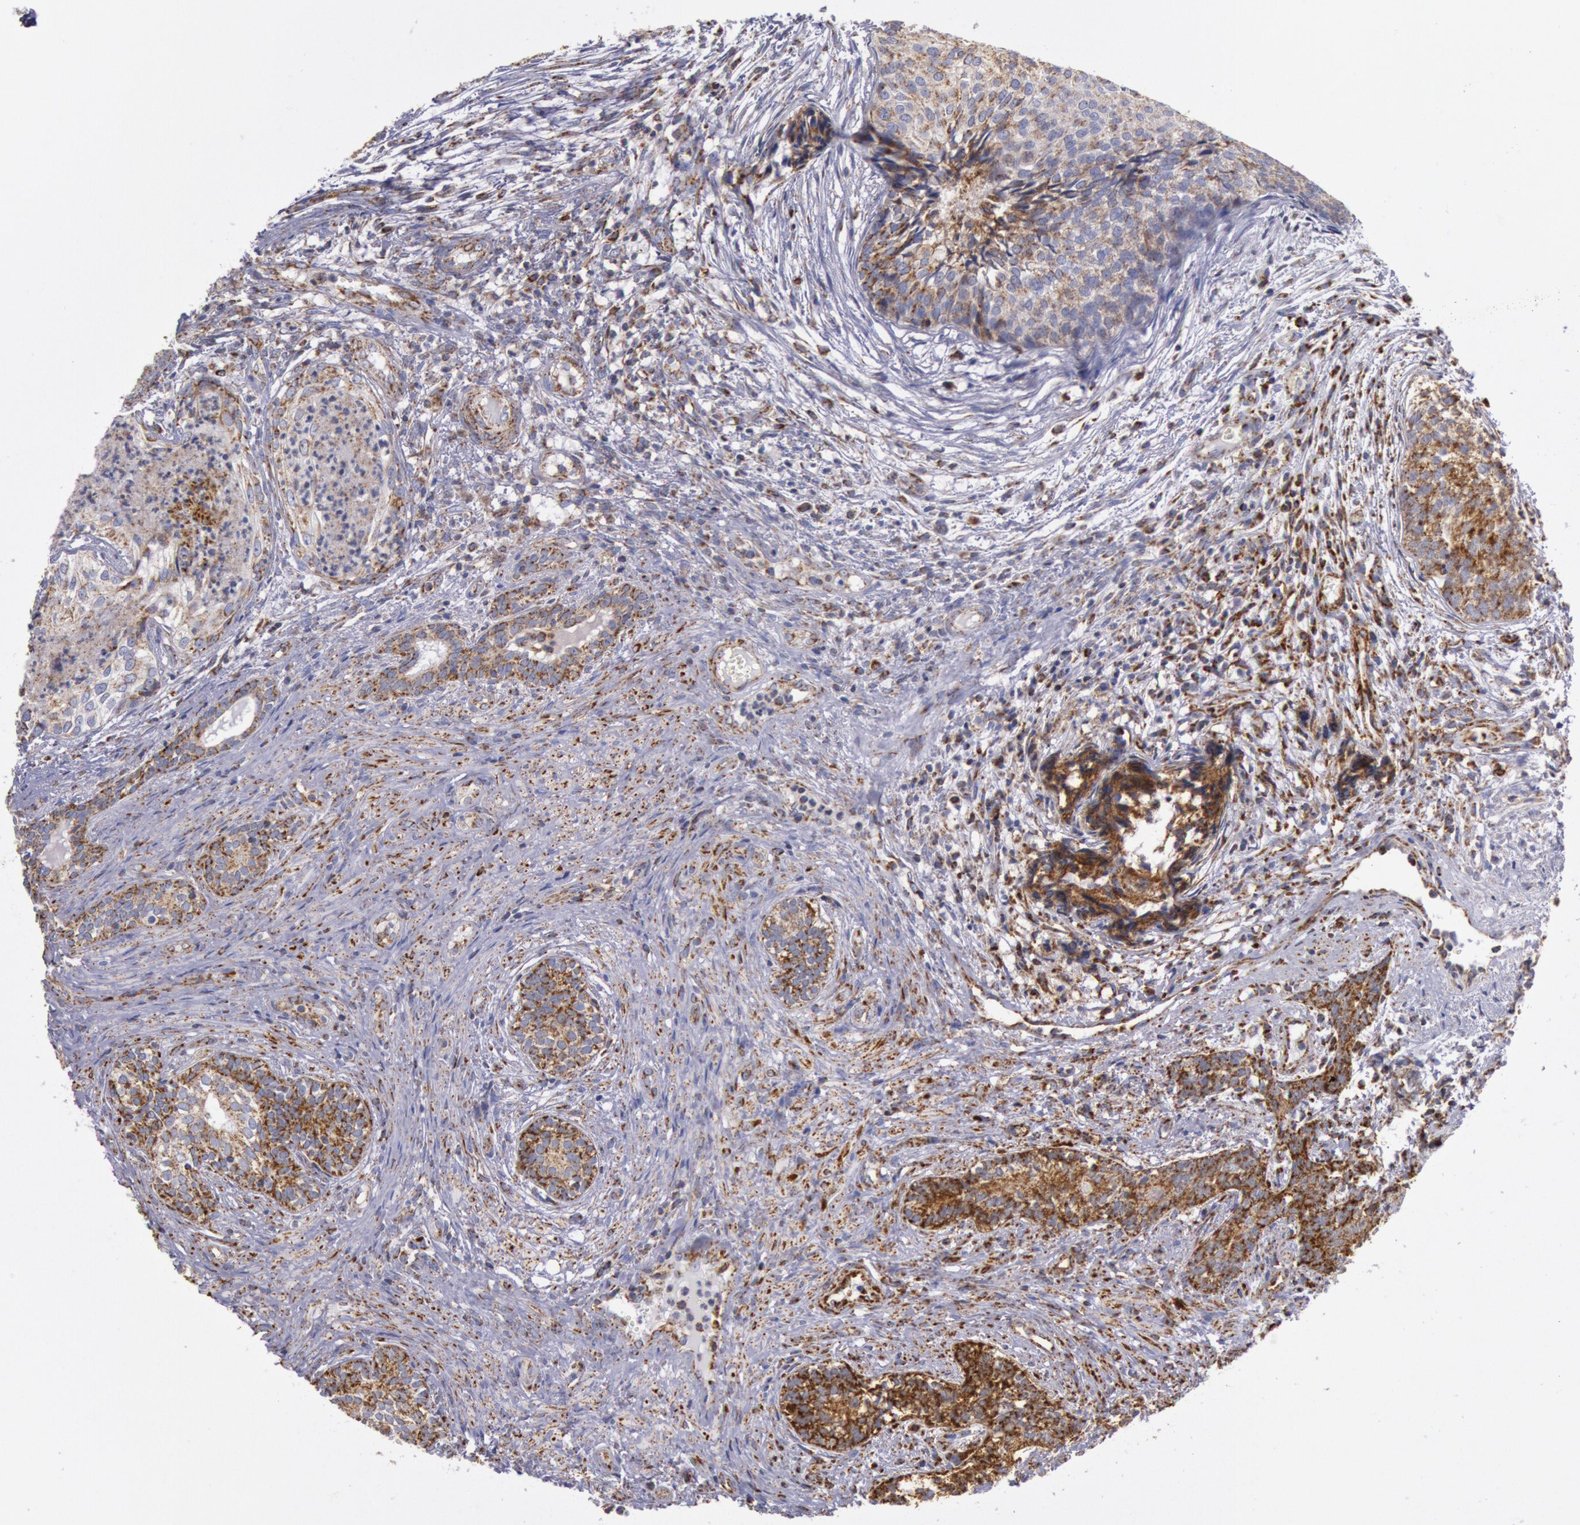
{"staining": {"intensity": "strong", "quantity": "25%-75%", "location": "cytoplasmic/membranous"}, "tissue": "urothelial cancer", "cell_type": "Tumor cells", "image_type": "cancer", "snomed": [{"axis": "morphology", "description": "Urothelial carcinoma, Low grade"}, {"axis": "topography", "description": "Urinary bladder"}], "caption": "IHC histopathology image of urothelial carcinoma (low-grade) stained for a protein (brown), which shows high levels of strong cytoplasmic/membranous staining in about 25%-75% of tumor cells.", "gene": "CYC1", "patient": {"sex": "male", "age": 84}}